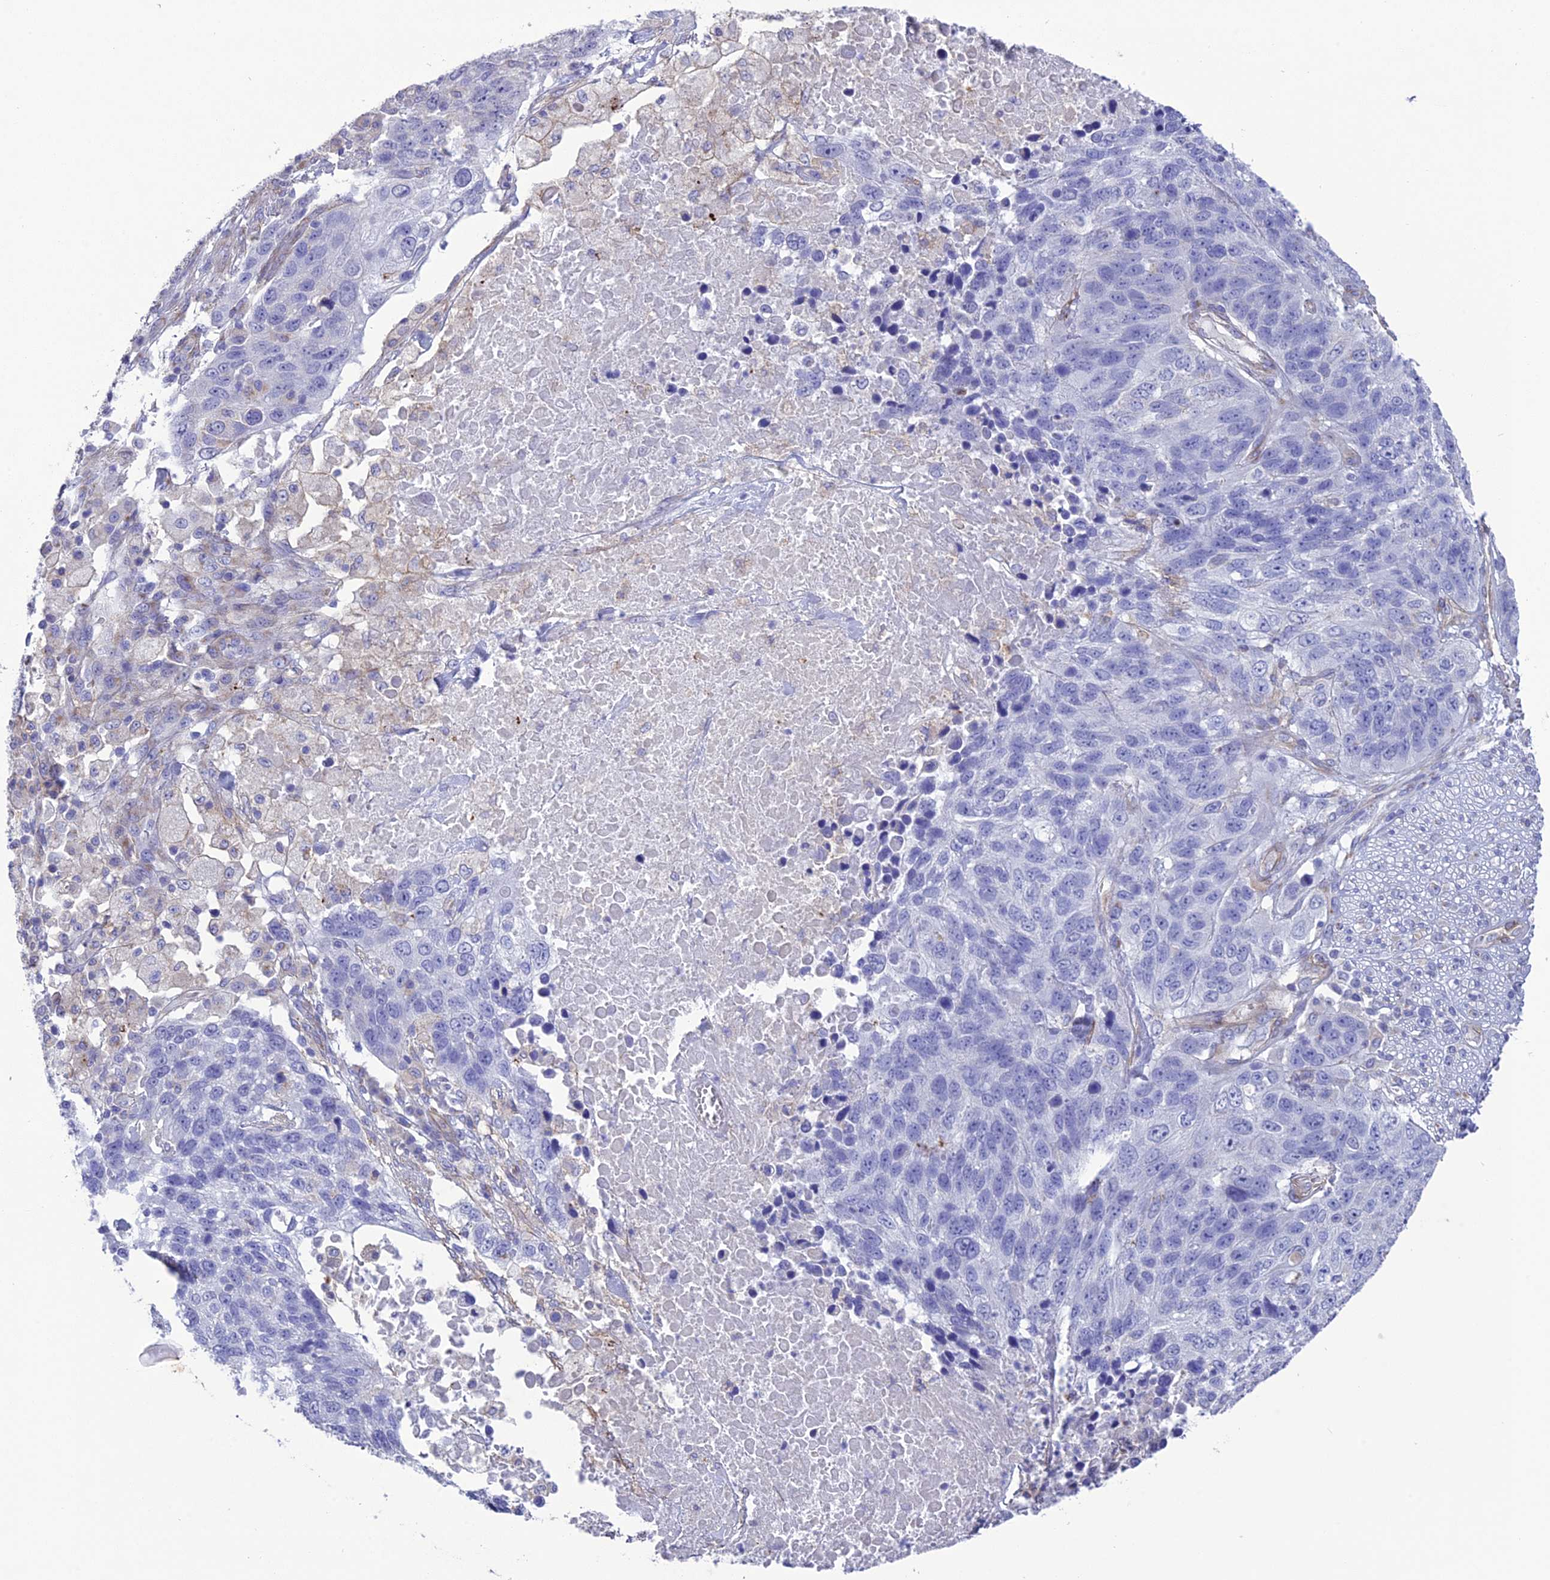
{"staining": {"intensity": "negative", "quantity": "none", "location": "none"}, "tissue": "lung cancer", "cell_type": "Tumor cells", "image_type": "cancer", "snomed": [{"axis": "morphology", "description": "Normal tissue, NOS"}, {"axis": "morphology", "description": "Squamous cell carcinoma, NOS"}, {"axis": "topography", "description": "Lymph node"}, {"axis": "topography", "description": "Lung"}], "caption": "Micrograph shows no significant protein positivity in tumor cells of lung squamous cell carcinoma.", "gene": "TNS1", "patient": {"sex": "male", "age": 66}}